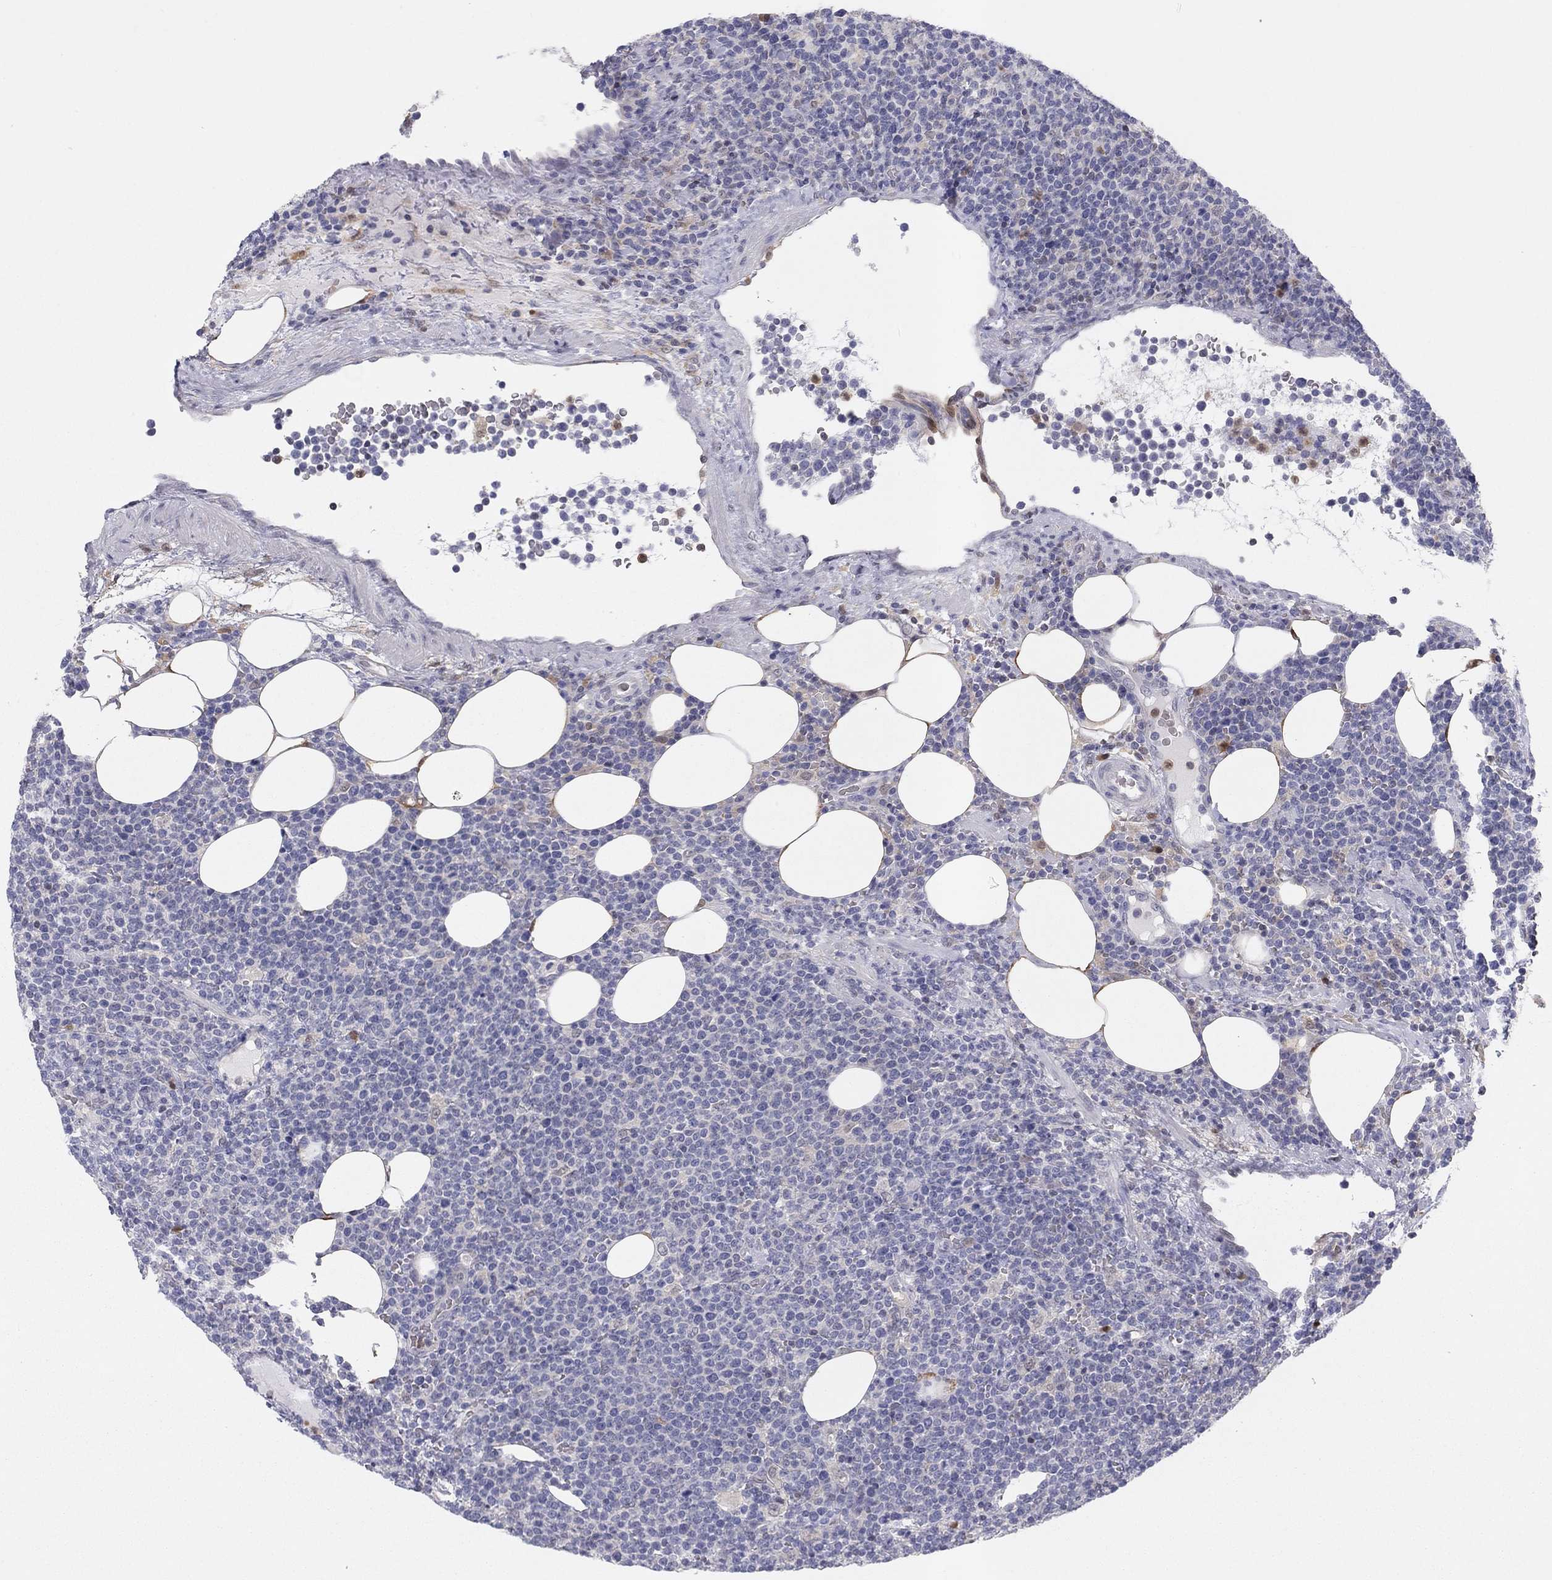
{"staining": {"intensity": "negative", "quantity": "none", "location": "none"}, "tissue": "lymphoma", "cell_type": "Tumor cells", "image_type": "cancer", "snomed": [{"axis": "morphology", "description": "Malignant lymphoma, non-Hodgkin's type, High grade"}, {"axis": "topography", "description": "Lymph node"}], "caption": "Immunohistochemistry image of neoplastic tissue: human lymphoma stained with DAB displays no significant protein staining in tumor cells.", "gene": "PDXK", "patient": {"sex": "male", "age": 61}}